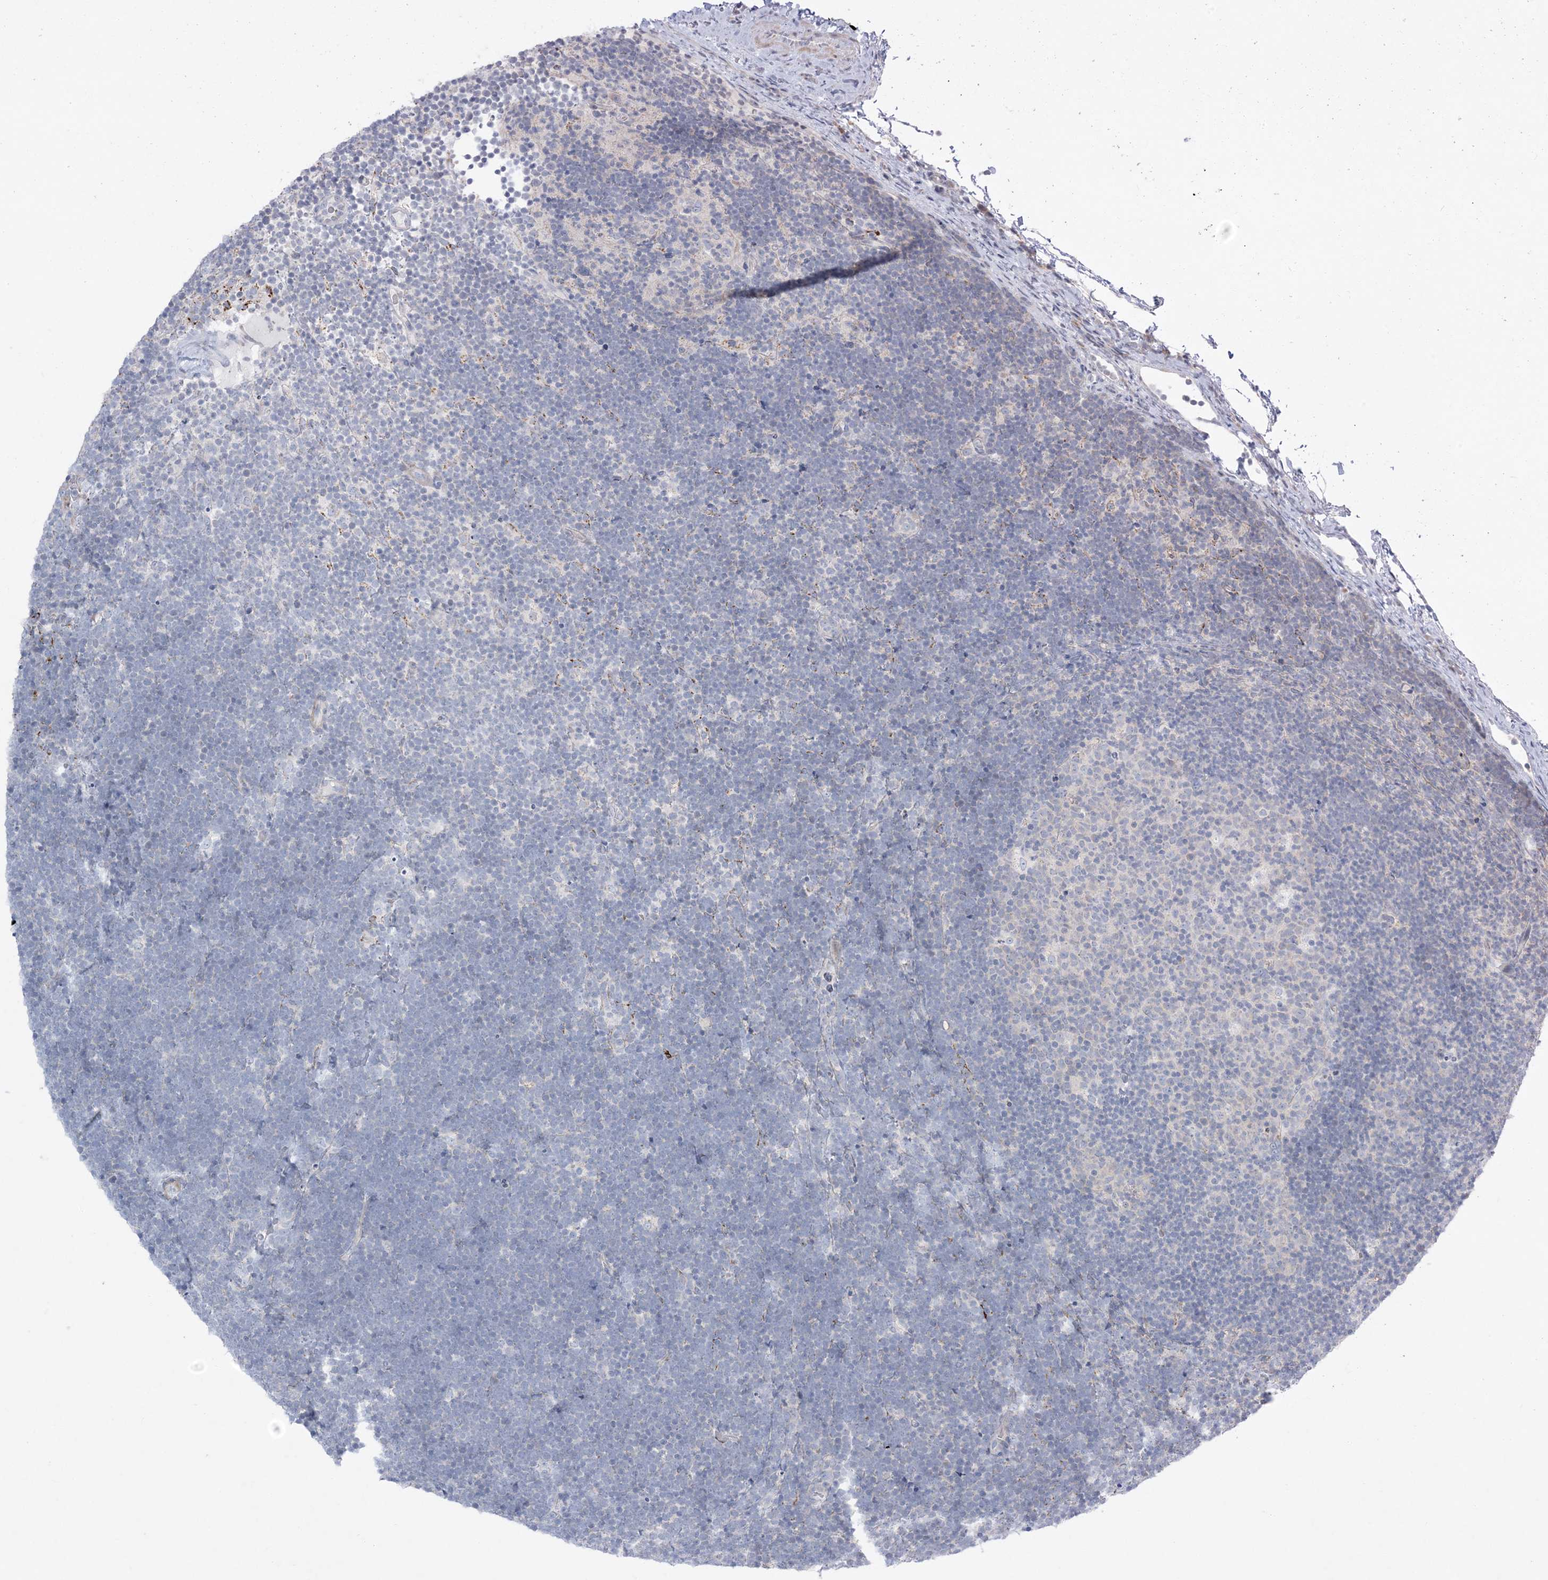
{"staining": {"intensity": "negative", "quantity": "none", "location": "none"}, "tissue": "lymphoma", "cell_type": "Tumor cells", "image_type": "cancer", "snomed": [{"axis": "morphology", "description": "Malignant lymphoma, non-Hodgkin's type, High grade"}, {"axis": "topography", "description": "Lymph node"}], "caption": "This is an immunohistochemistry (IHC) micrograph of high-grade malignant lymphoma, non-Hodgkin's type. There is no staining in tumor cells.", "gene": "LTN1", "patient": {"sex": "male", "age": 13}}